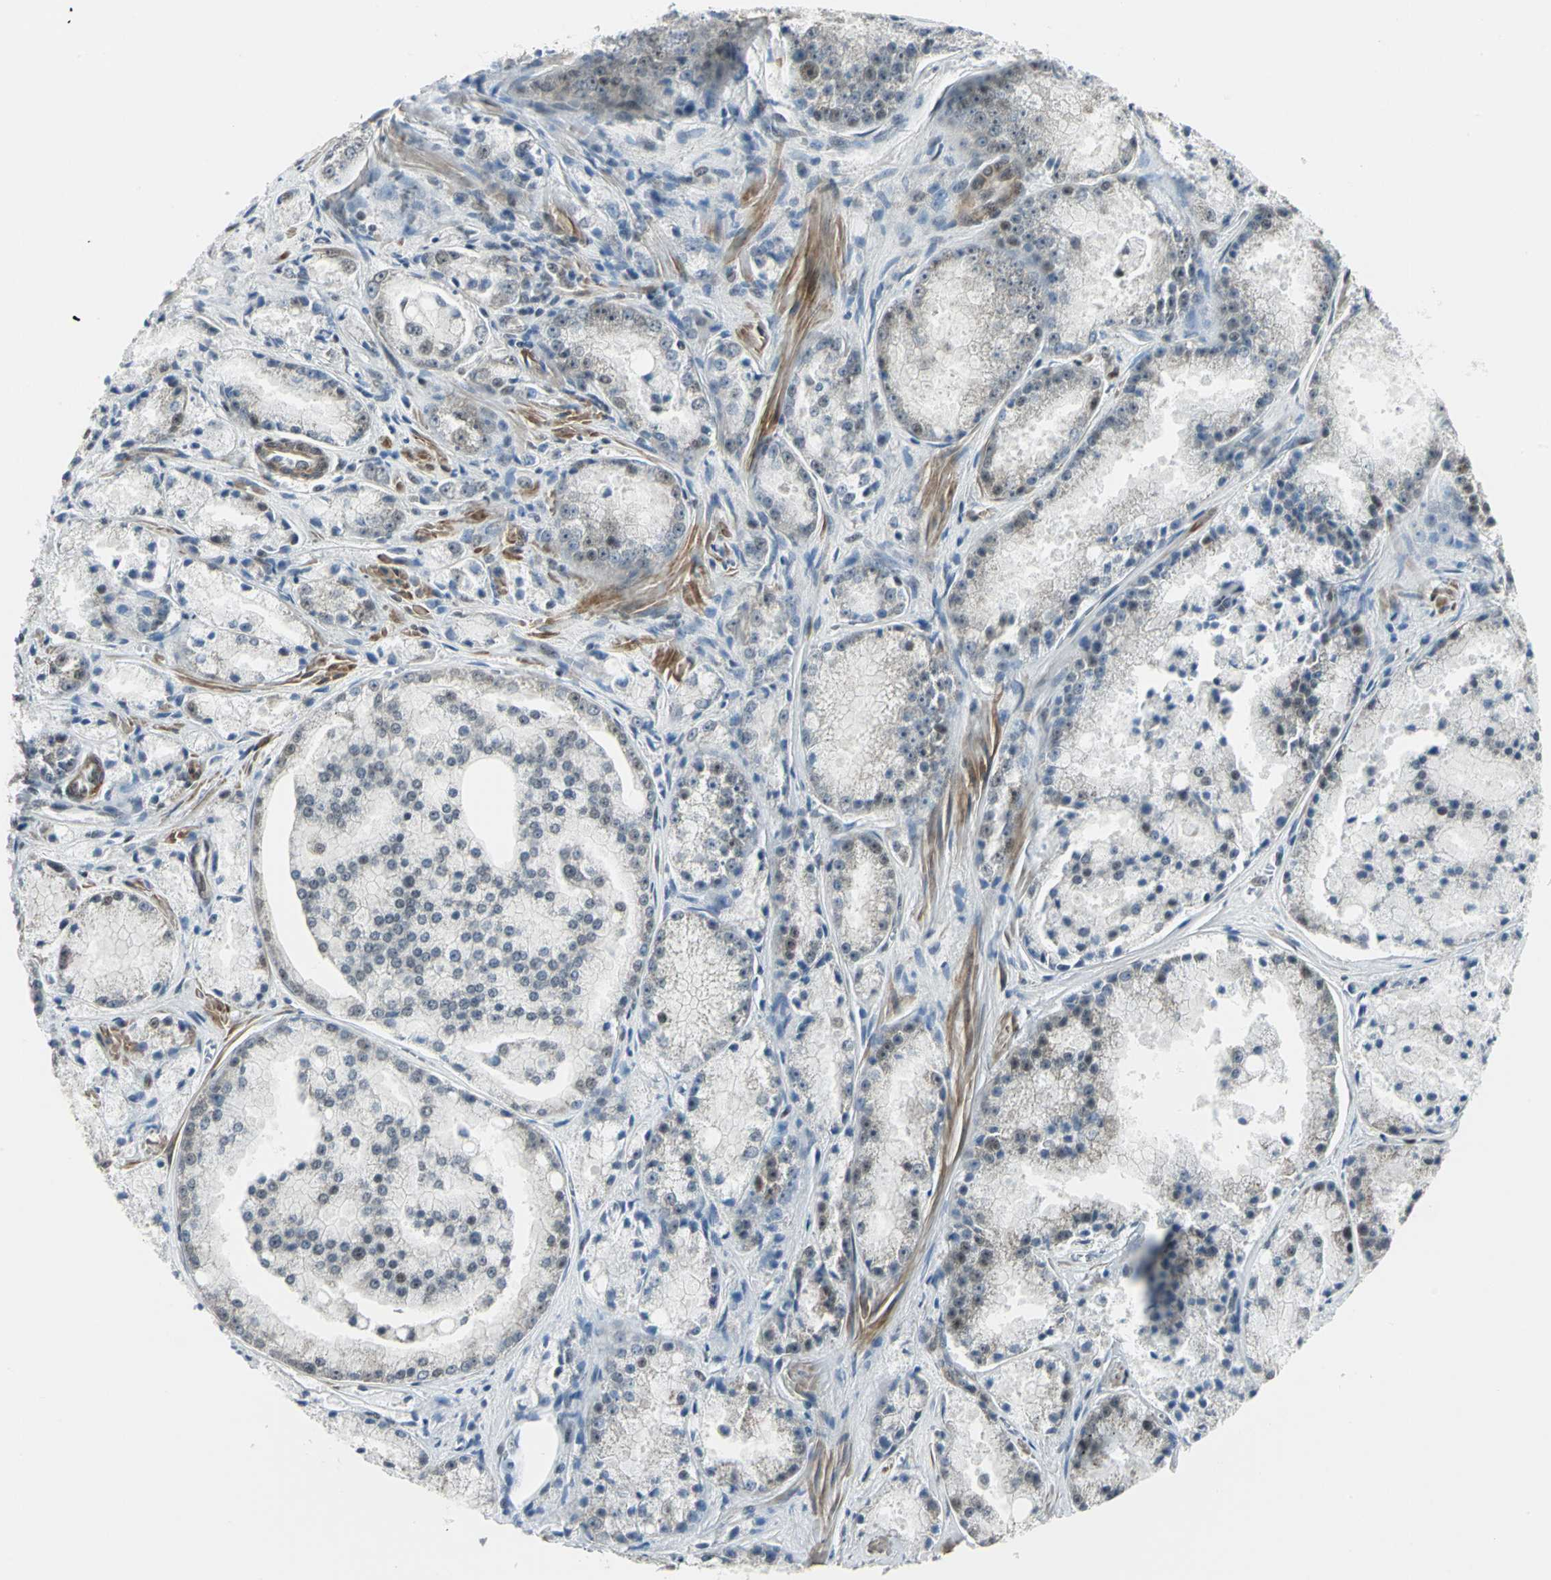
{"staining": {"intensity": "weak", "quantity": "<25%", "location": "cytoplasmic/membranous,nuclear"}, "tissue": "prostate cancer", "cell_type": "Tumor cells", "image_type": "cancer", "snomed": [{"axis": "morphology", "description": "Adenocarcinoma, Low grade"}, {"axis": "topography", "description": "Prostate"}], "caption": "Tumor cells show no significant protein expression in prostate low-grade adenocarcinoma. (DAB (3,3'-diaminobenzidine) immunohistochemistry (IHC), high magnification).", "gene": "MTA1", "patient": {"sex": "male", "age": 64}}